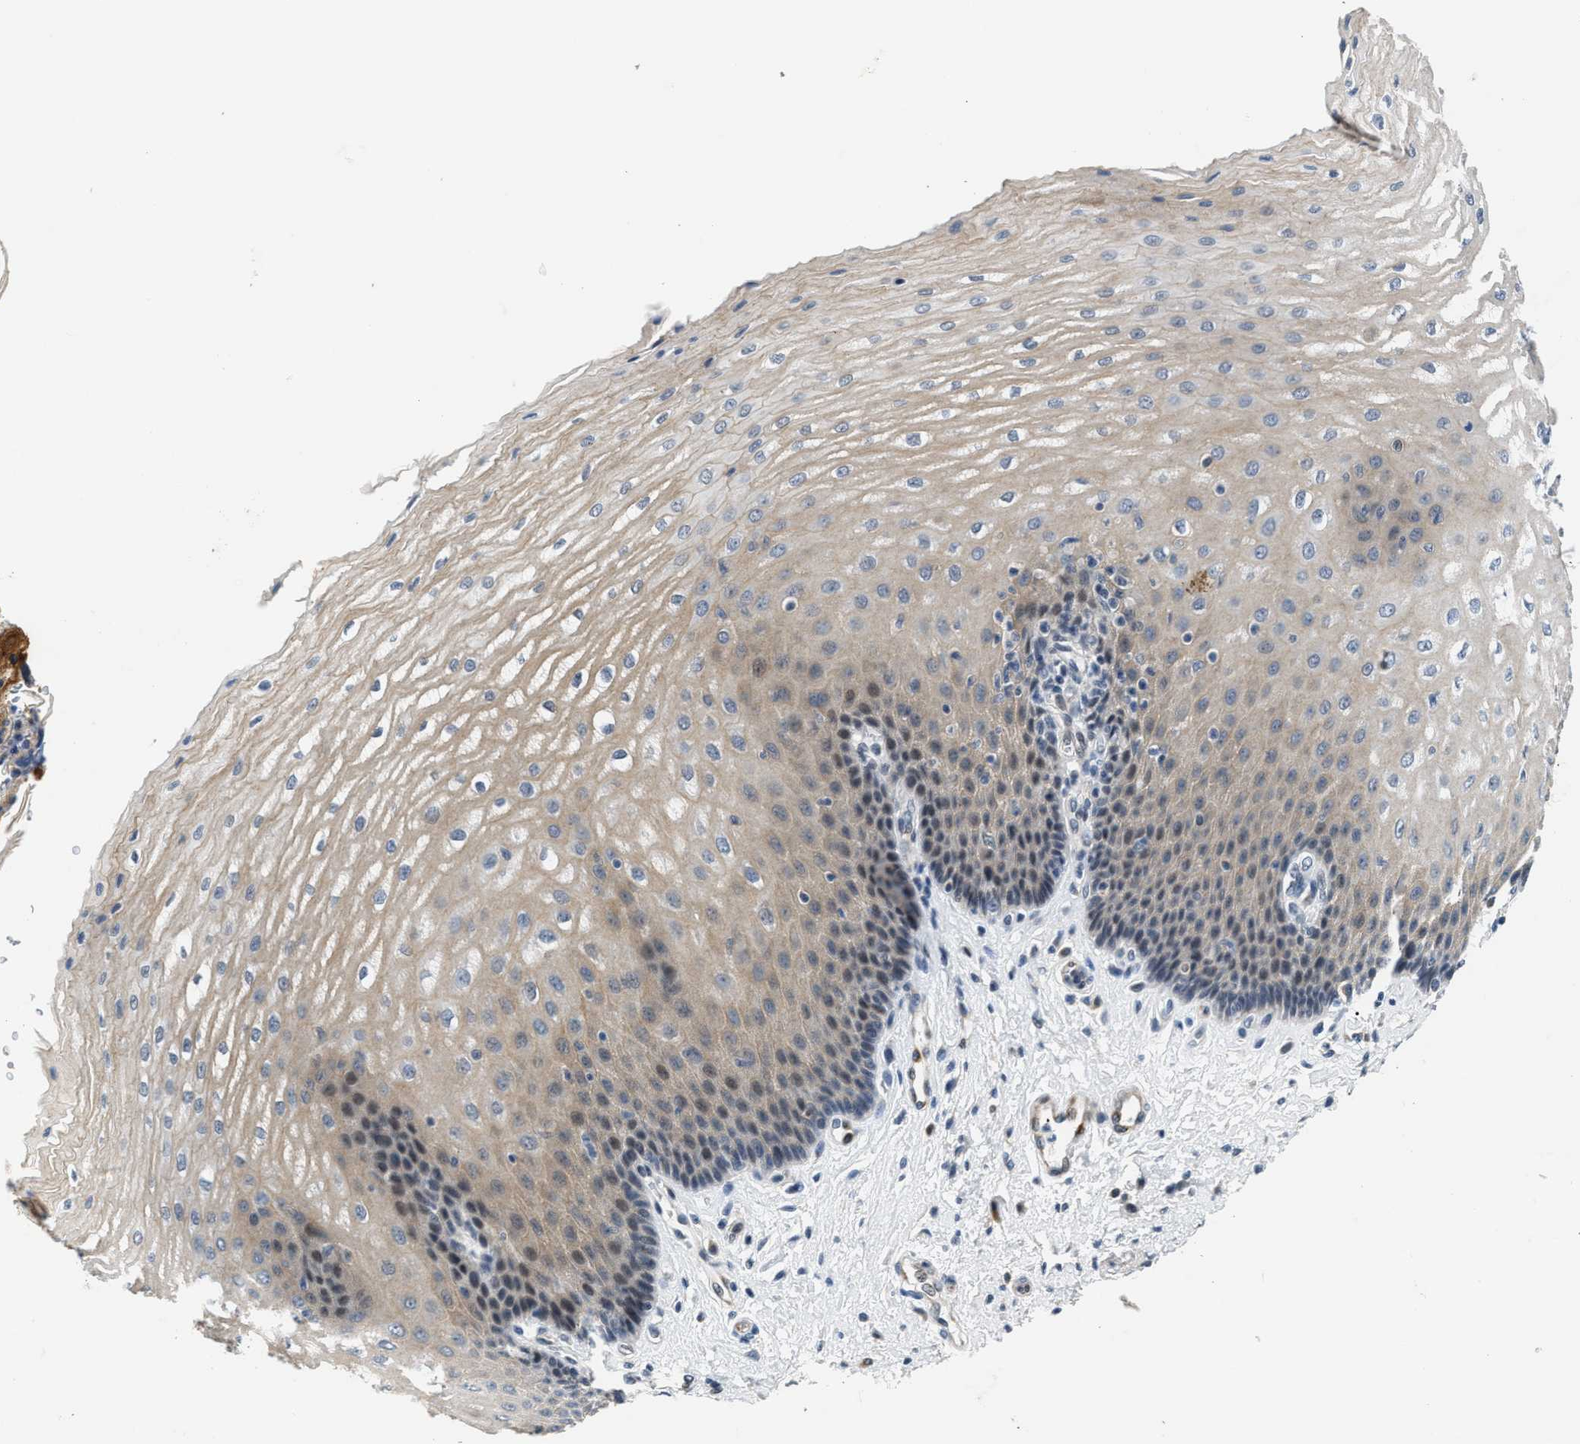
{"staining": {"intensity": "weak", "quantity": ">75%", "location": "cytoplasmic/membranous,nuclear"}, "tissue": "esophagus", "cell_type": "Squamous epithelial cells", "image_type": "normal", "snomed": [{"axis": "morphology", "description": "Normal tissue, NOS"}, {"axis": "topography", "description": "Esophagus"}], "caption": "An image of human esophagus stained for a protein reveals weak cytoplasmic/membranous,nuclear brown staining in squamous epithelial cells.", "gene": "PPM1H", "patient": {"sex": "male", "age": 54}}